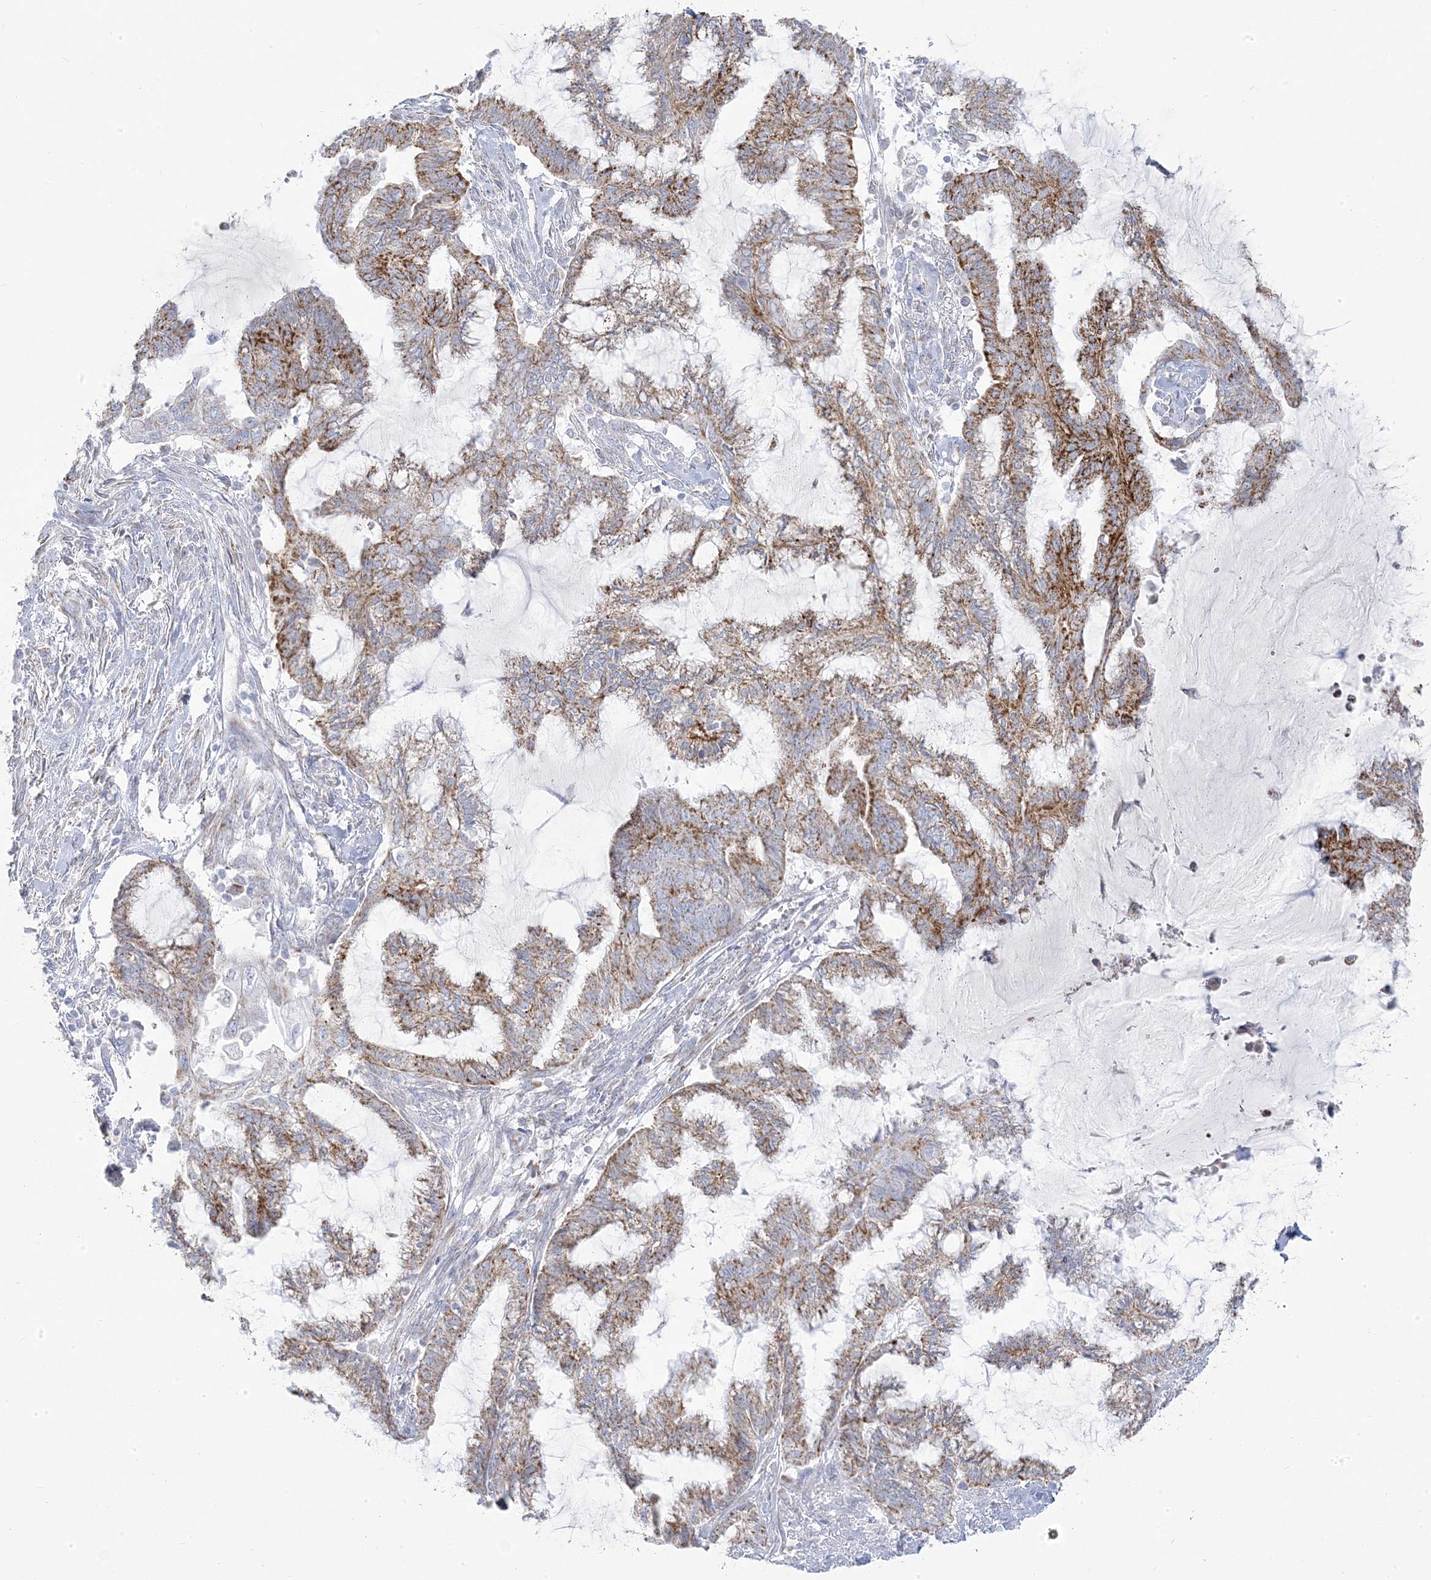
{"staining": {"intensity": "moderate", "quantity": ">75%", "location": "cytoplasmic/membranous"}, "tissue": "endometrial cancer", "cell_type": "Tumor cells", "image_type": "cancer", "snomed": [{"axis": "morphology", "description": "Adenocarcinoma, NOS"}, {"axis": "topography", "description": "Endometrium"}], "caption": "Immunohistochemical staining of adenocarcinoma (endometrial) reveals moderate cytoplasmic/membranous protein positivity in about >75% of tumor cells.", "gene": "PCCB", "patient": {"sex": "female", "age": 86}}